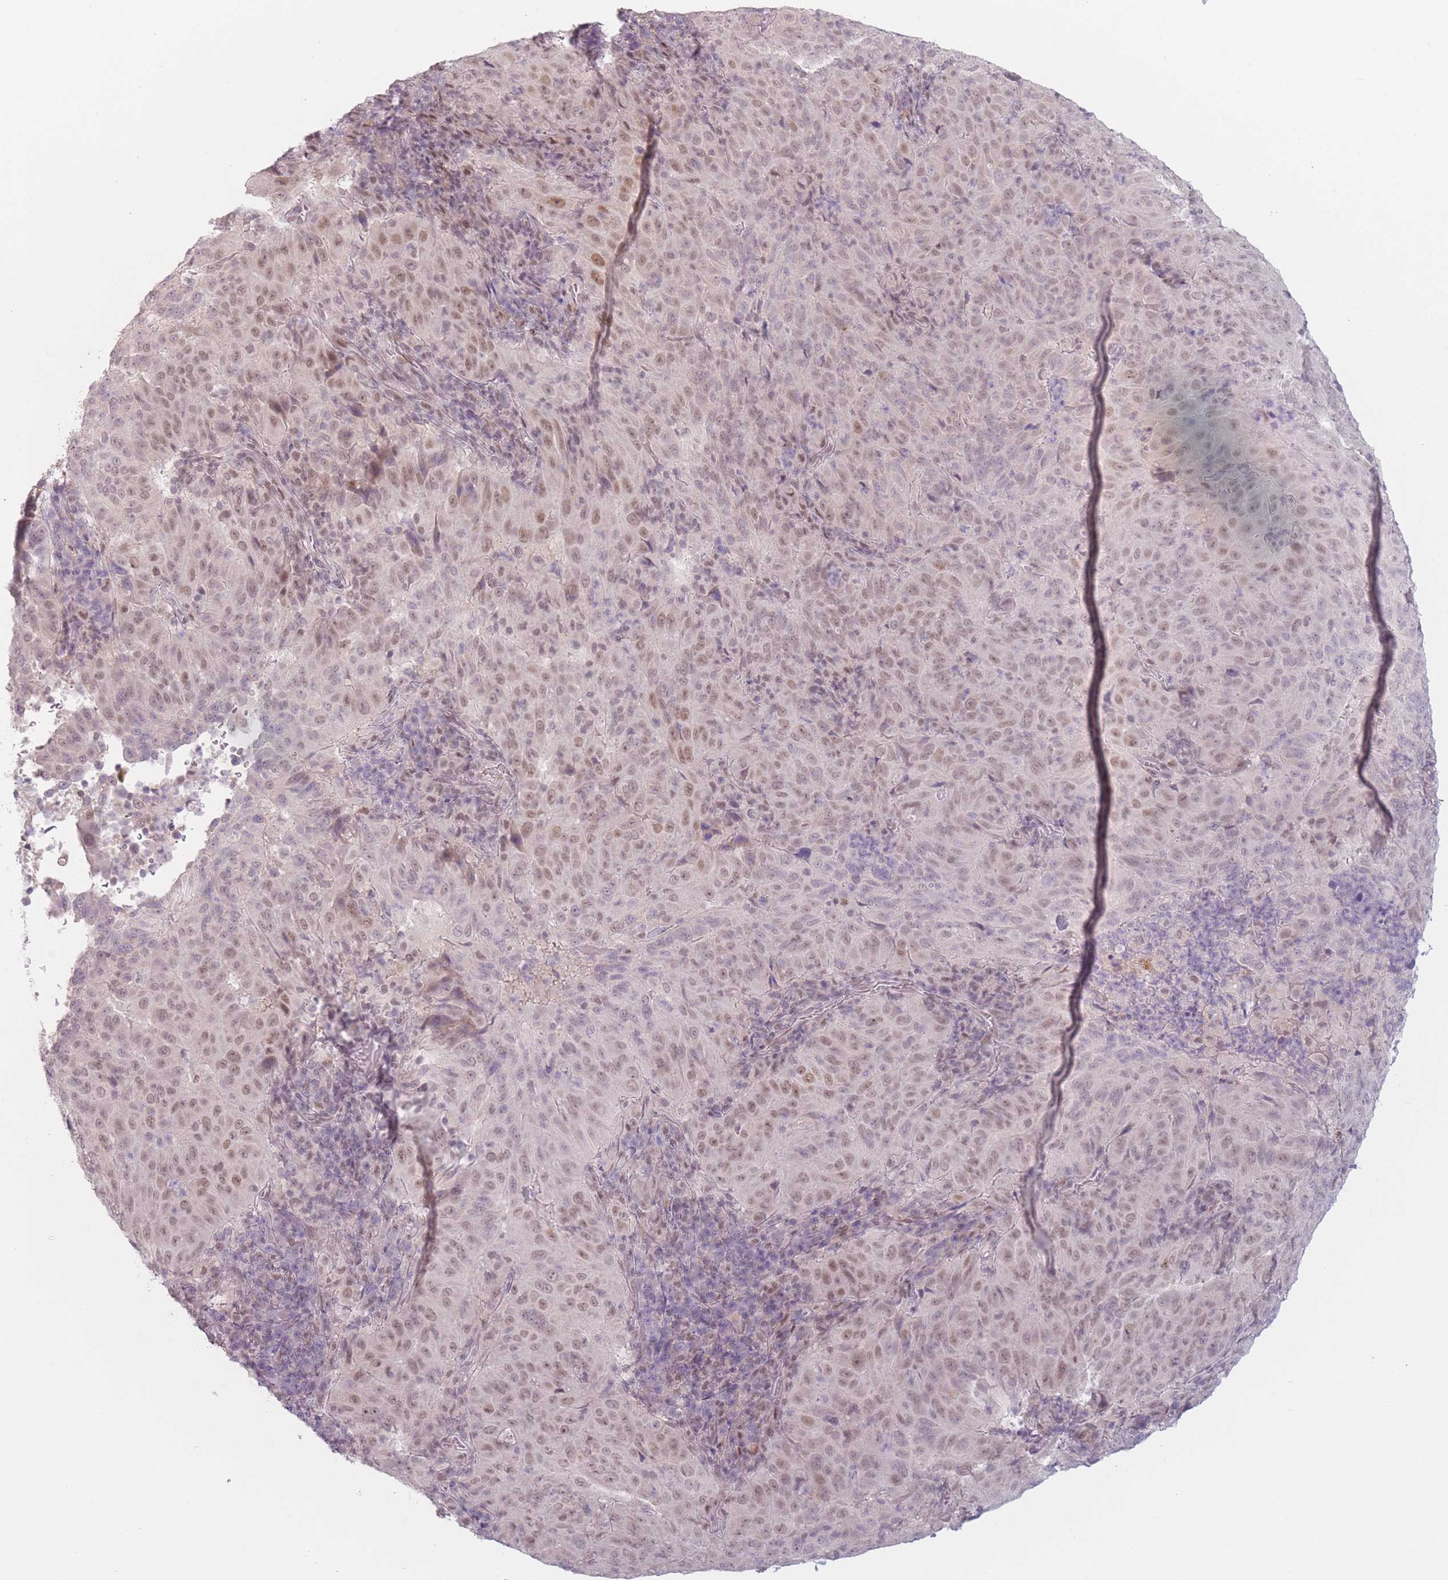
{"staining": {"intensity": "moderate", "quantity": "25%-75%", "location": "nuclear"}, "tissue": "pancreatic cancer", "cell_type": "Tumor cells", "image_type": "cancer", "snomed": [{"axis": "morphology", "description": "Adenocarcinoma, NOS"}, {"axis": "topography", "description": "Pancreas"}], "caption": "Pancreatic cancer (adenocarcinoma) stained with a protein marker reveals moderate staining in tumor cells.", "gene": "OR10C1", "patient": {"sex": "male", "age": 63}}